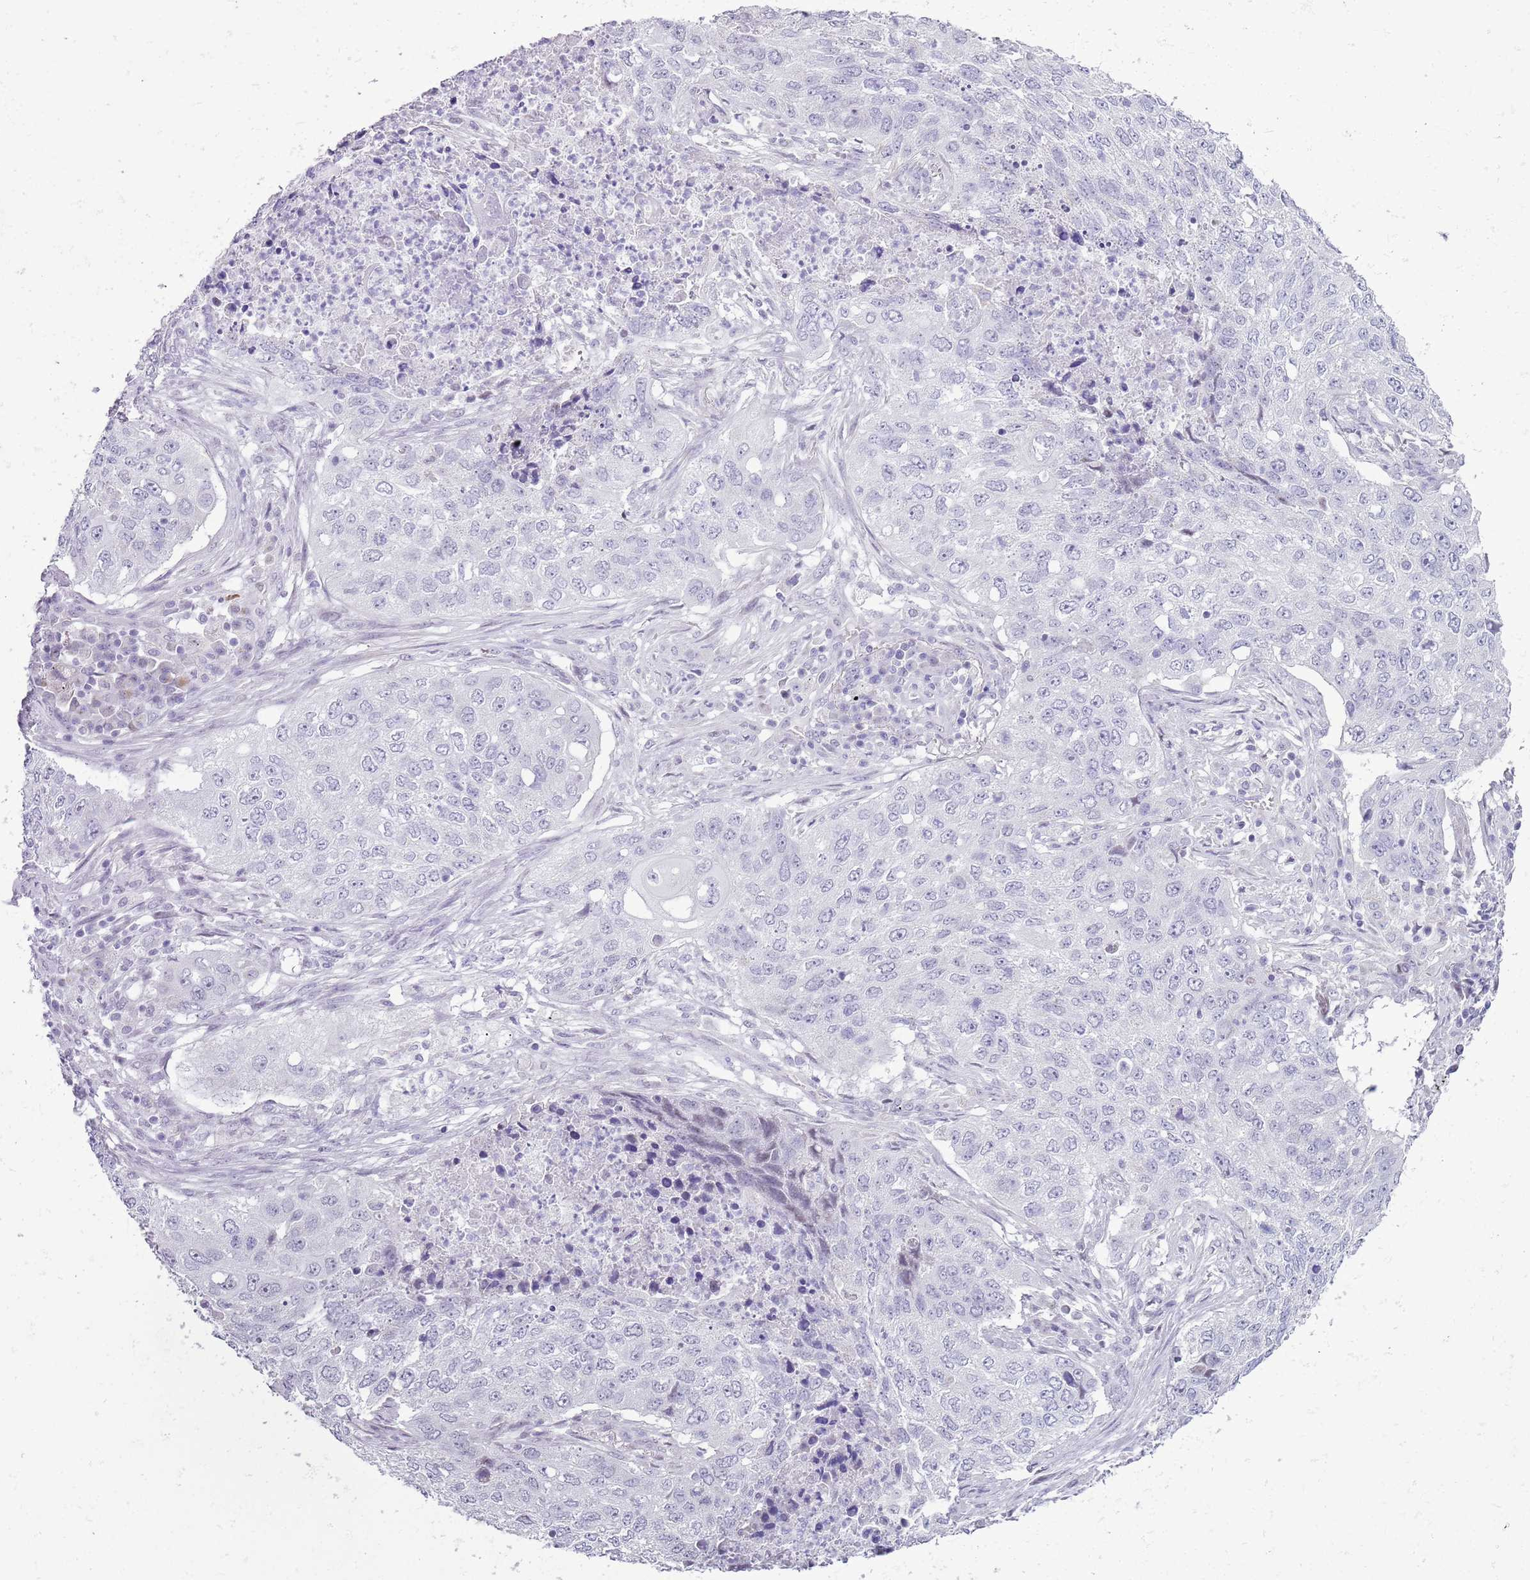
{"staining": {"intensity": "negative", "quantity": "none", "location": "none"}, "tissue": "lung cancer", "cell_type": "Tumor cells", "image_type": "cancer", "snomed": [{"axis": "morphology", "description": "Squamous cell carcinoma, NOS"}, {"axis": "topography", "description": "Lung"}], "caption": "This histopathology image is of lung cancer (squamous cell carcinoma) stained with IHC to label a protein in brown with the nuclei are counter-stained blue. There is no staining in tumor cells. (DAB immunohistochemistry (IHC) visualized using brightfield microscopy, high magnification).", "gene": "RPL3L", "patient": {"sex": "female", "age": 63}}